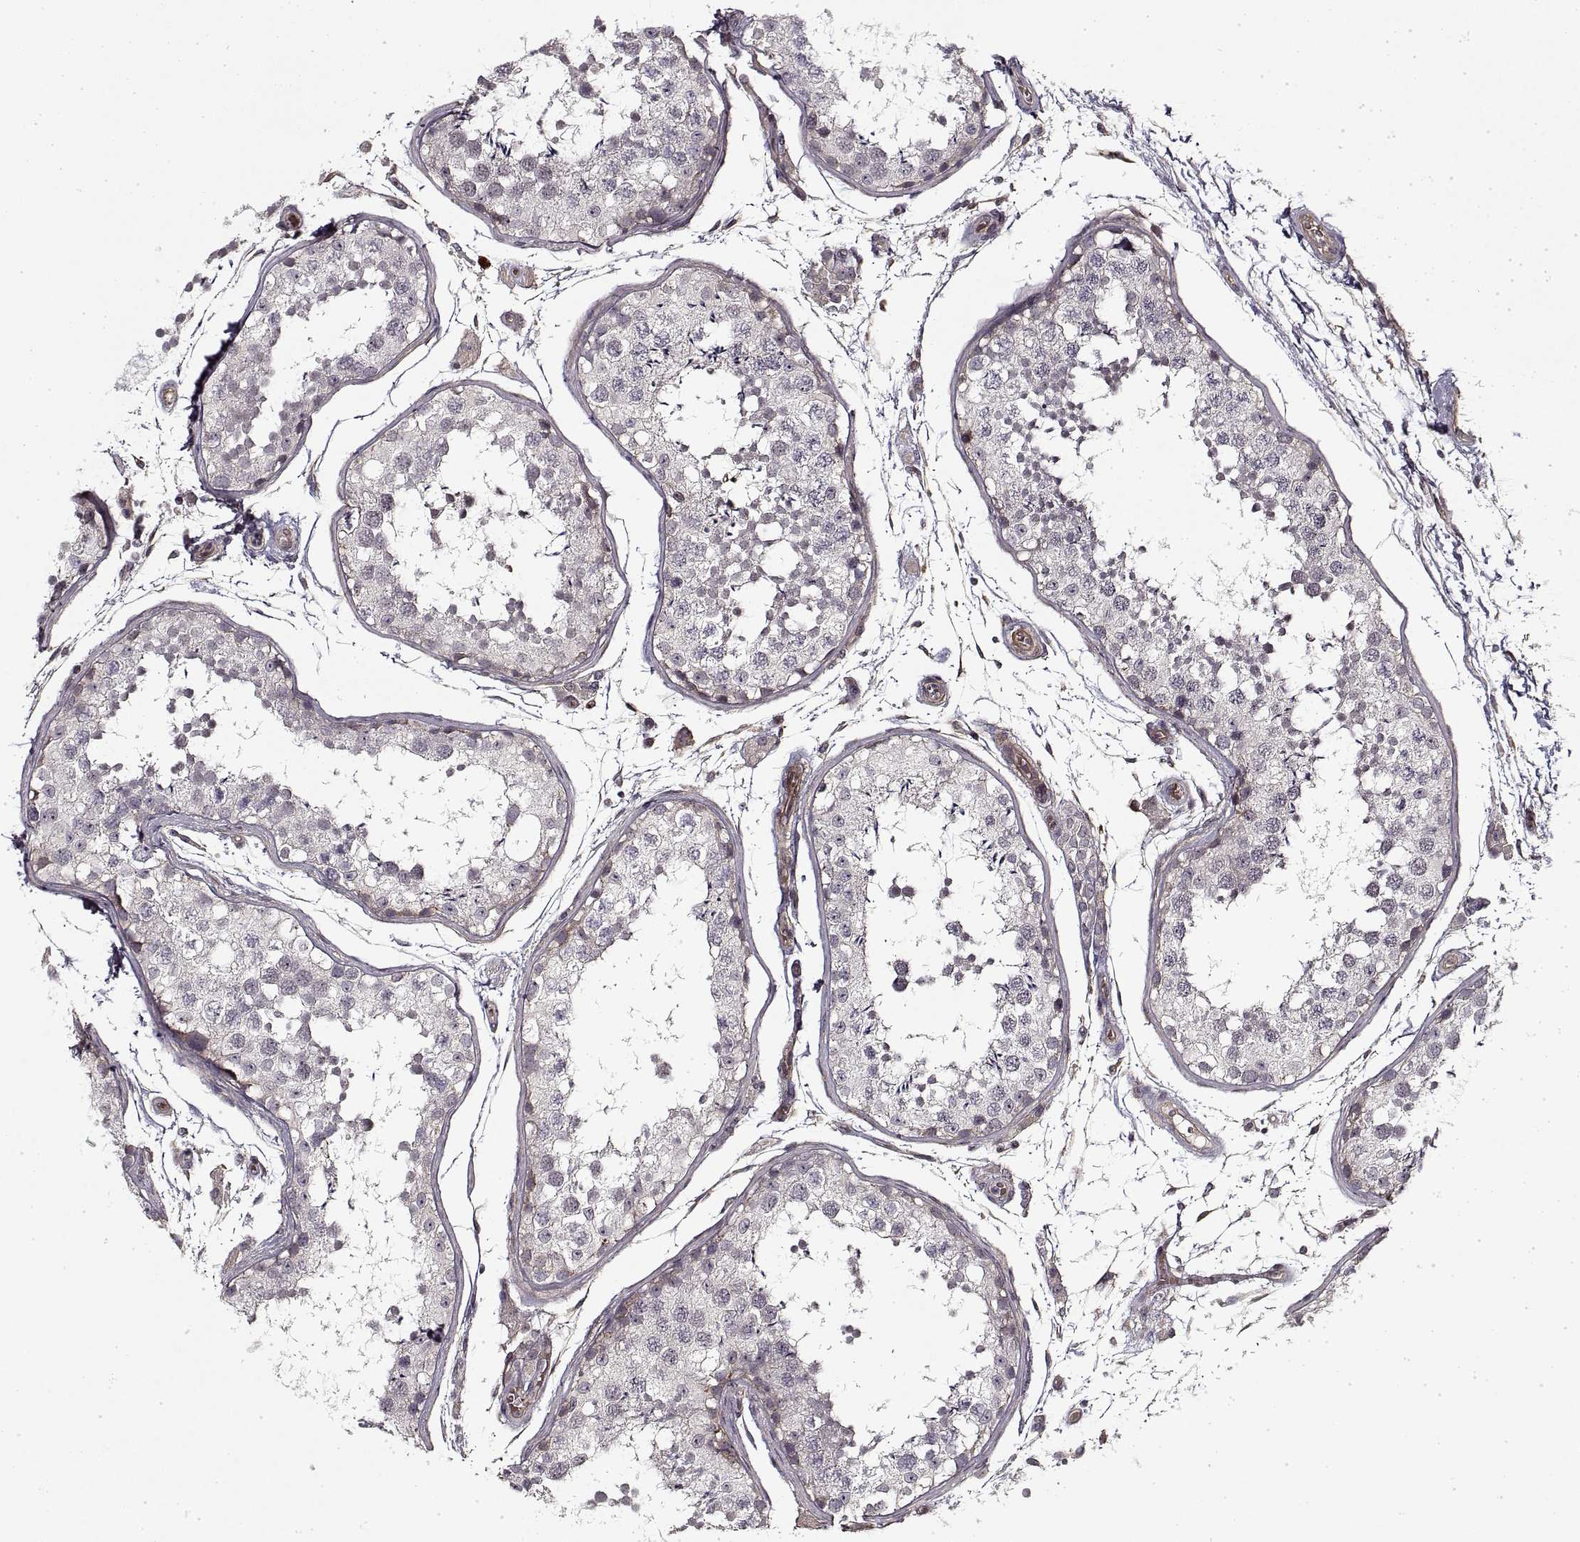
{"staining": {"intensity": "negative", "quantity": "none", "location": "none"}, "tissue": "testis", "cell_type": "Cells in seminiferous ducts", "image_type": "normal", "snomed": [{"axis": "morphology", "description": "Normal tissue, NOS"}, {"axis": "topography", "description": "Testis"}], "caption": "Cells in seminiferous ducts are negative for brown protein staining in benign testis.", "gene": "LAMB2", "patient": {"sex": "male", "age": 29}}